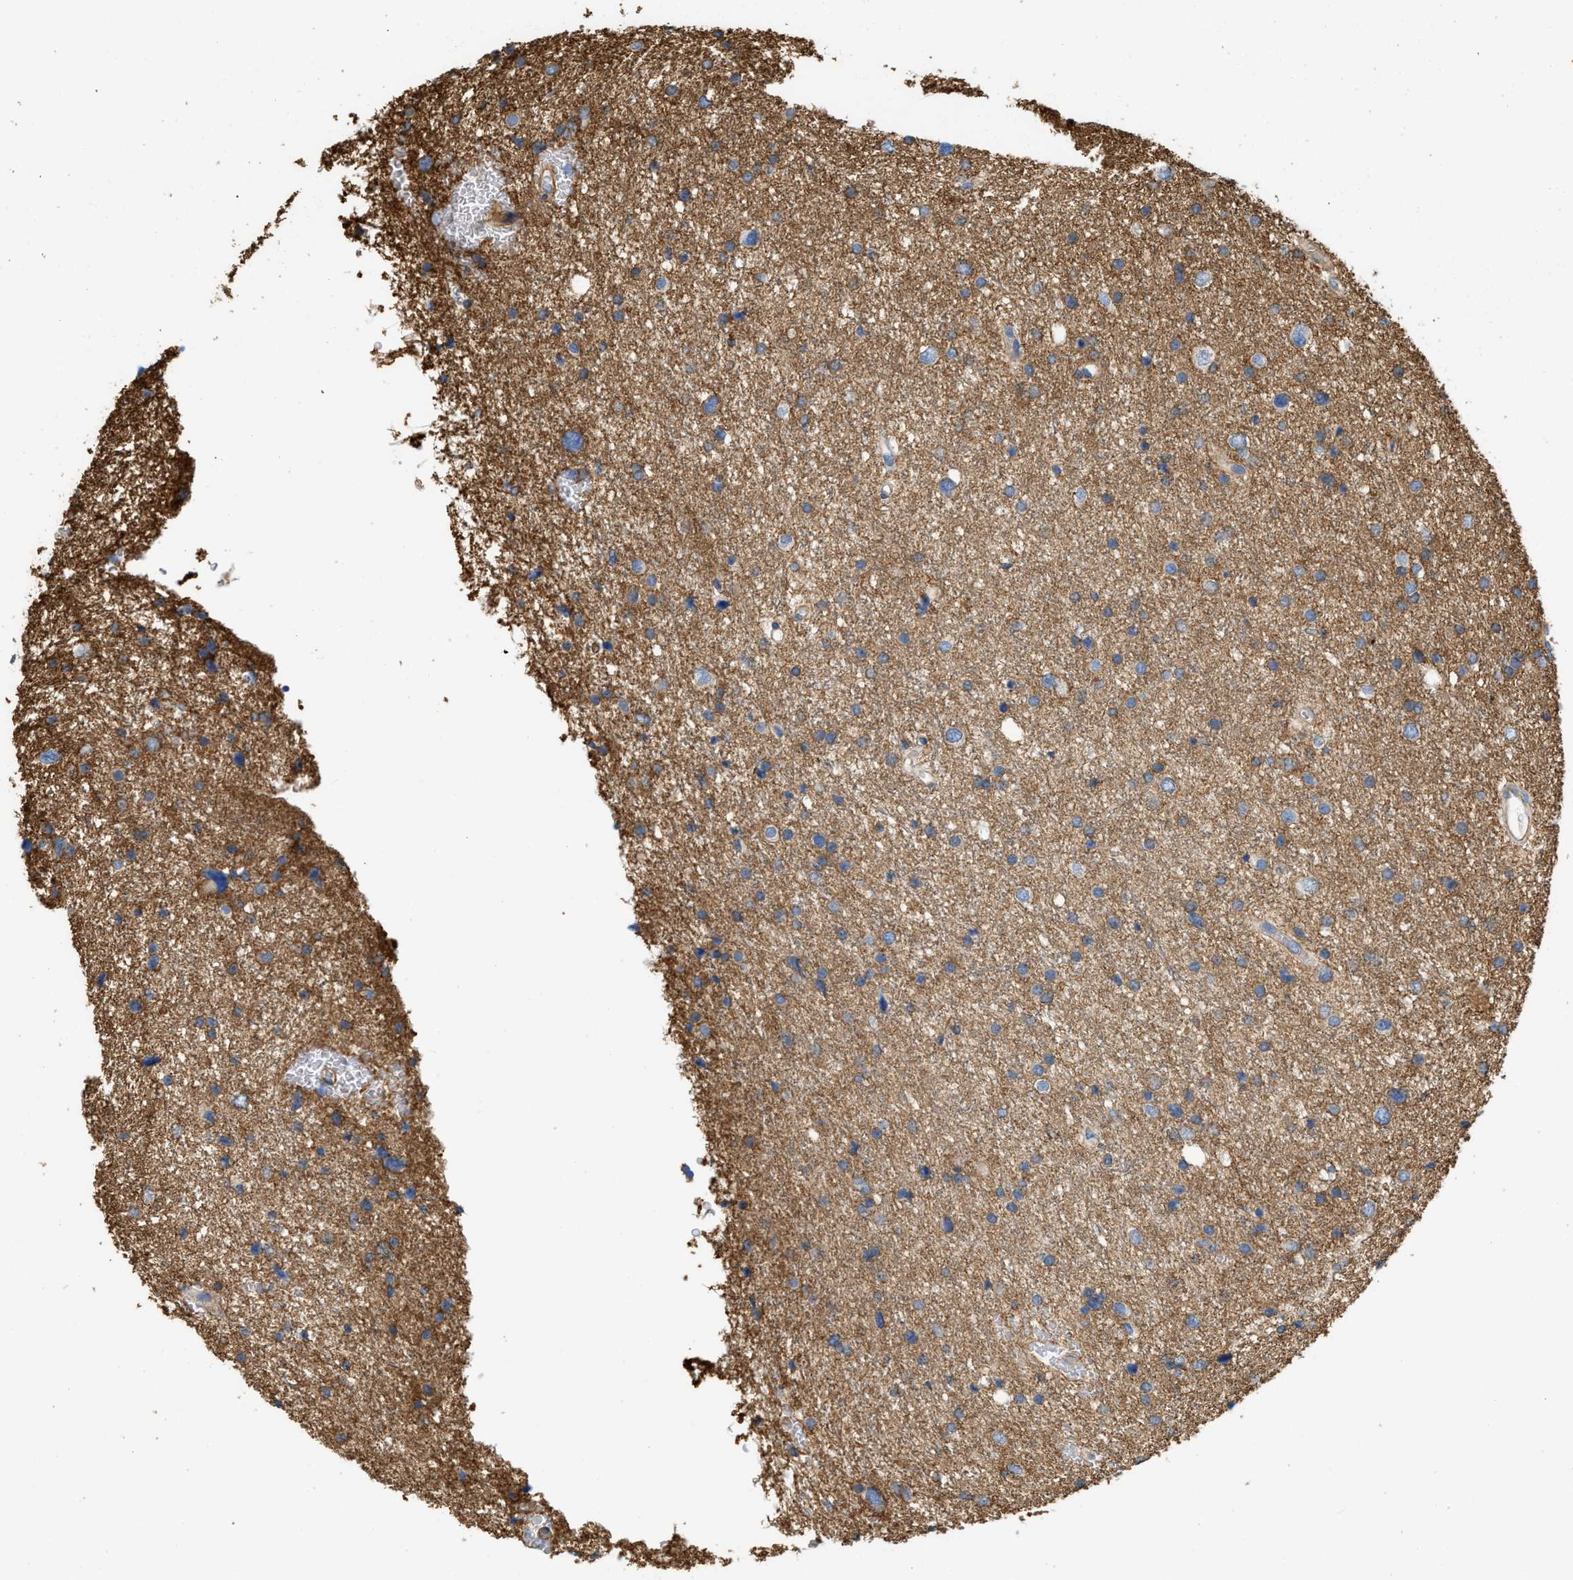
{"staining": {"intensity": "moderate", "quantity": "25%-75%", "location": "cytoplasmic/membranous"}, "tissue": "glioma", "cell_type": "Tumor cells", "image_type": "cancer", "snomed": [{"axis": "morphology", "description": "Glioma, malignant, Low grade"}, {"axis": "topography", "description": "Brain"}], "caption": "This histopathology image demonstrates immunohistochemistry (IHC) staining of human malignant glioma (low-grade), with medium moderate cytoplasmic/membranous positivity in about 25%-75% of tumor cells.", "gene": "GNB4", "patient": {"sex": "female", "age": 37}}